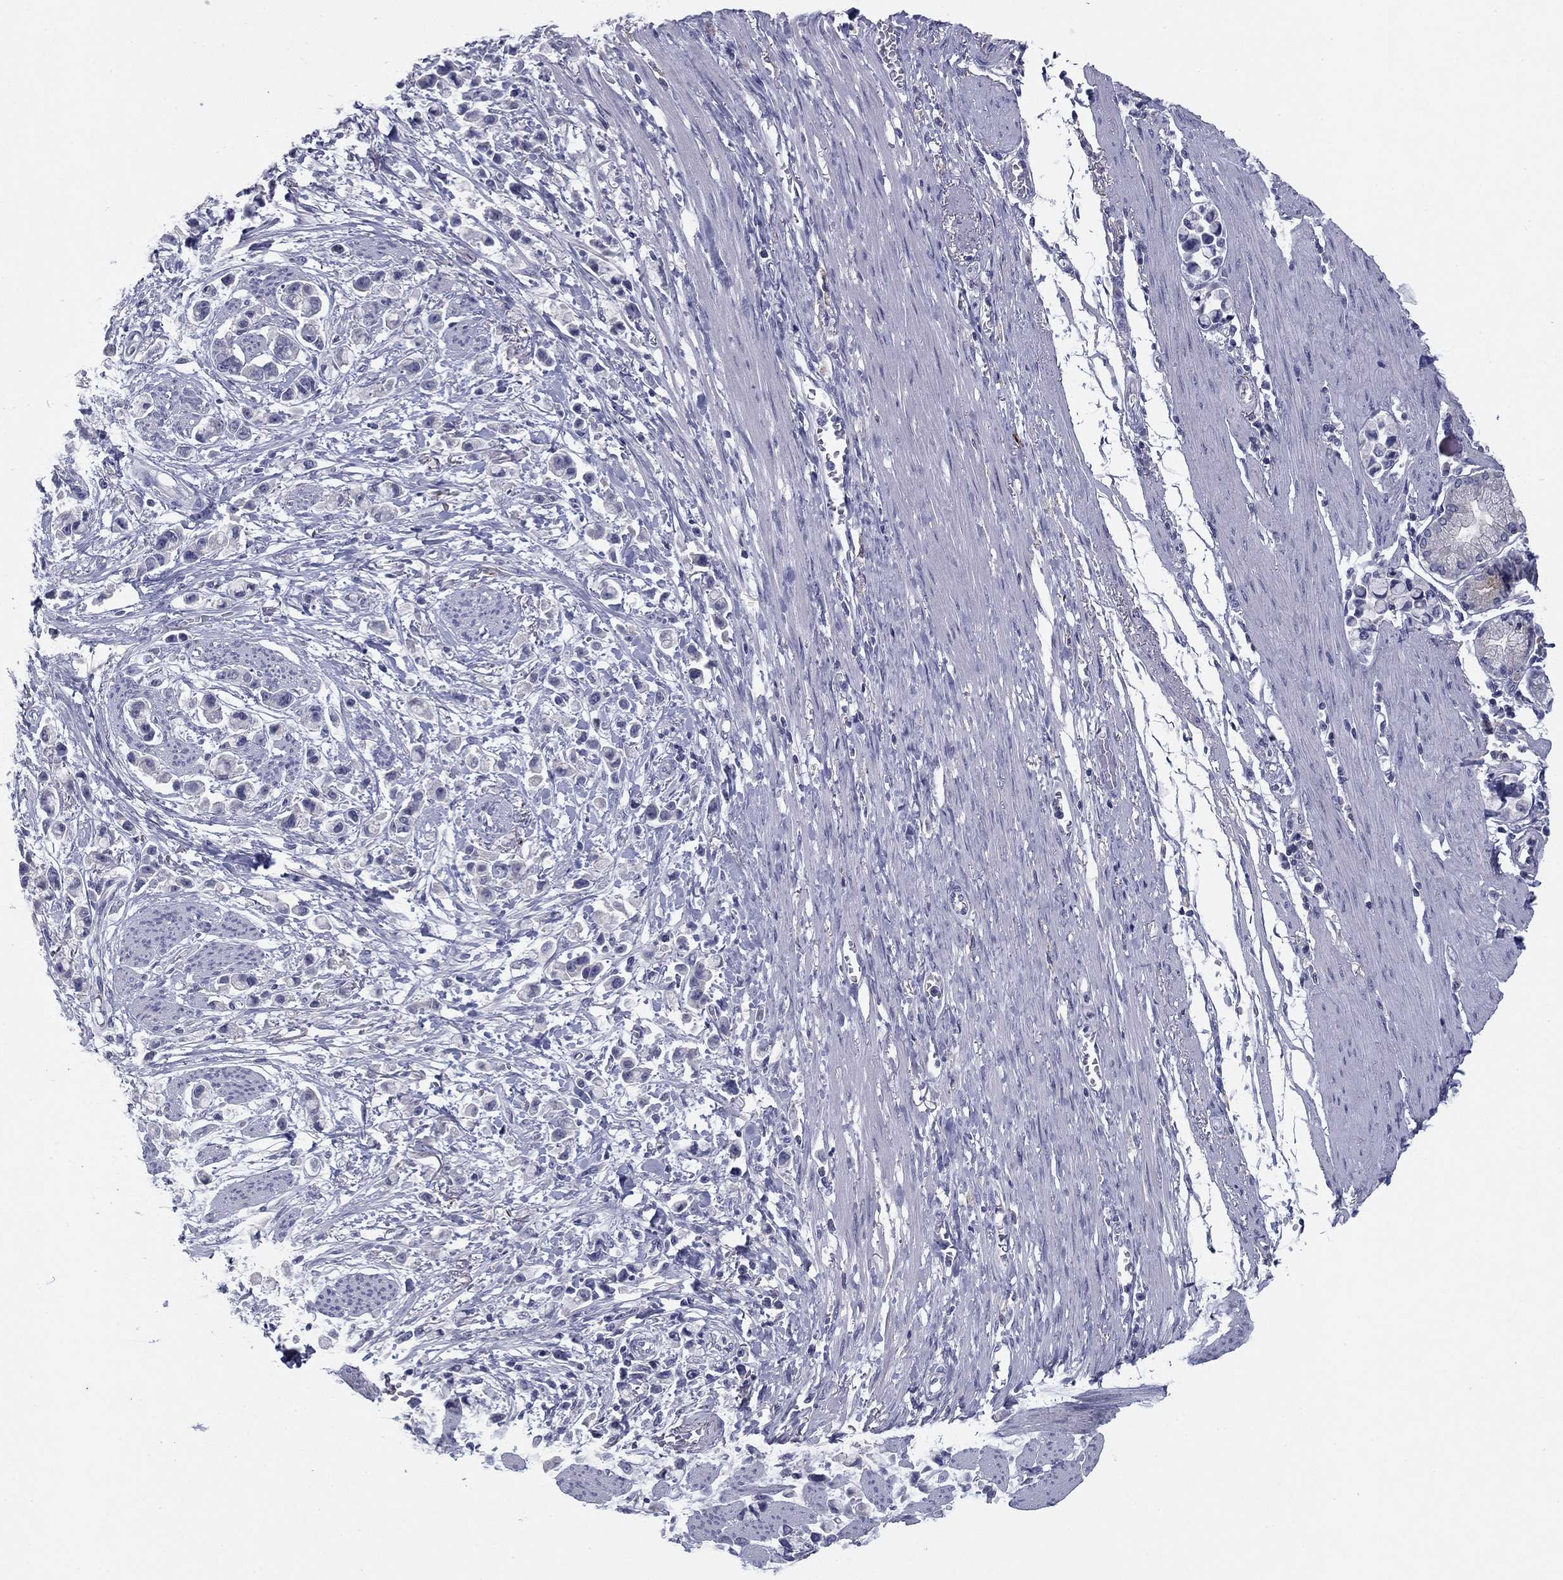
{"staining": {"intensity": "negative", "quantity": "none", "location": "none"}, "tissue": "stomach cancer", "cell_type": "Tumor cells", "image_type": "cancer", "snomed": [{"axis": "morphology", "description": "Adenocarcinoma, NOS"}, {"axis": "topography", "description": "Stomach"}], "caption": "High power microscopy histopathology image of an immunohistochemistry histopathology image of stomach cancer, revealing no significant positivity in tumor cells.", "gene": "CNTNAP4", "patient": {"sex": "female", "age": 81}}